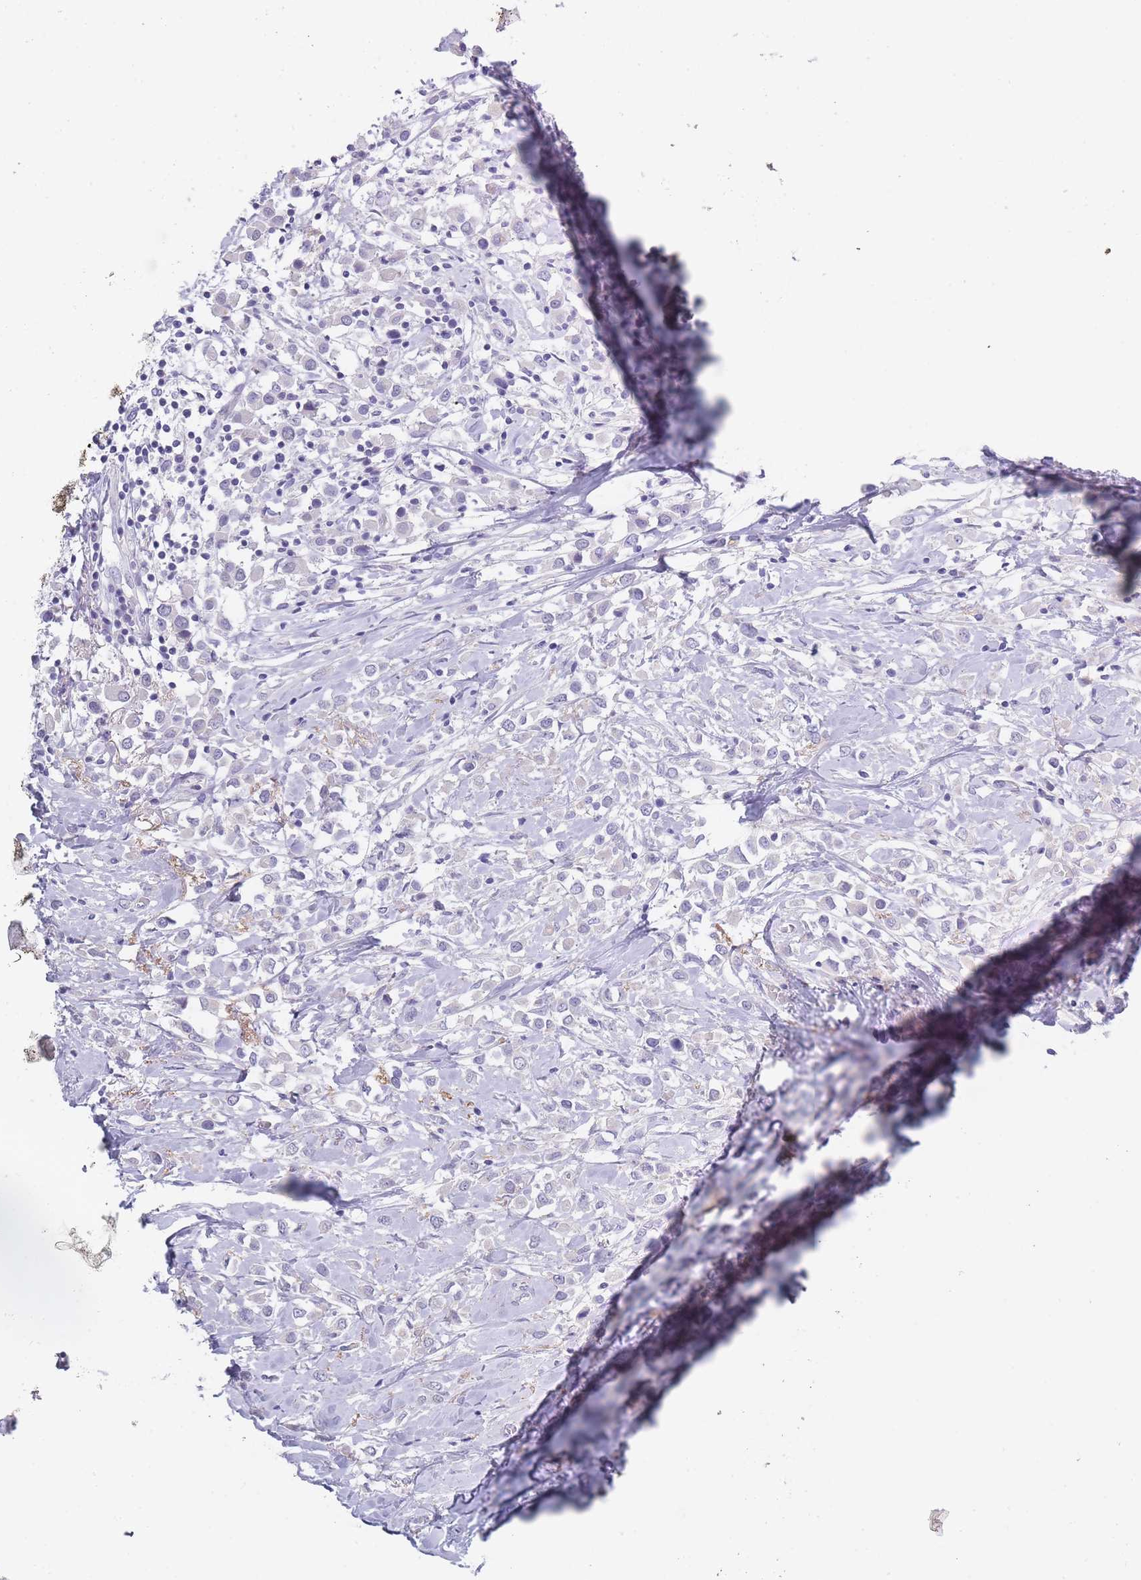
{"staining": {"intensity": "negative", "quantity": "none", "location": "none"}, "tissue": "breast cancer", "cell_type": "Tumor cells", "image_type": "cancer", "snomed": [{"axis": "morphology", "description": "Duct carcinoma"}, {"axis": "topography", "description": "Breast"}], "caption": "The image displays no staining of tumor cells in breast cancer (infiltrating ductal carcinoma). (DAB (3,3'-diaminobenzidine) immunohistochemistry (IHC) with hematoxylin counter stain).", "gene": "PIGU", "patient": {"sex": "female", "age": 61}}